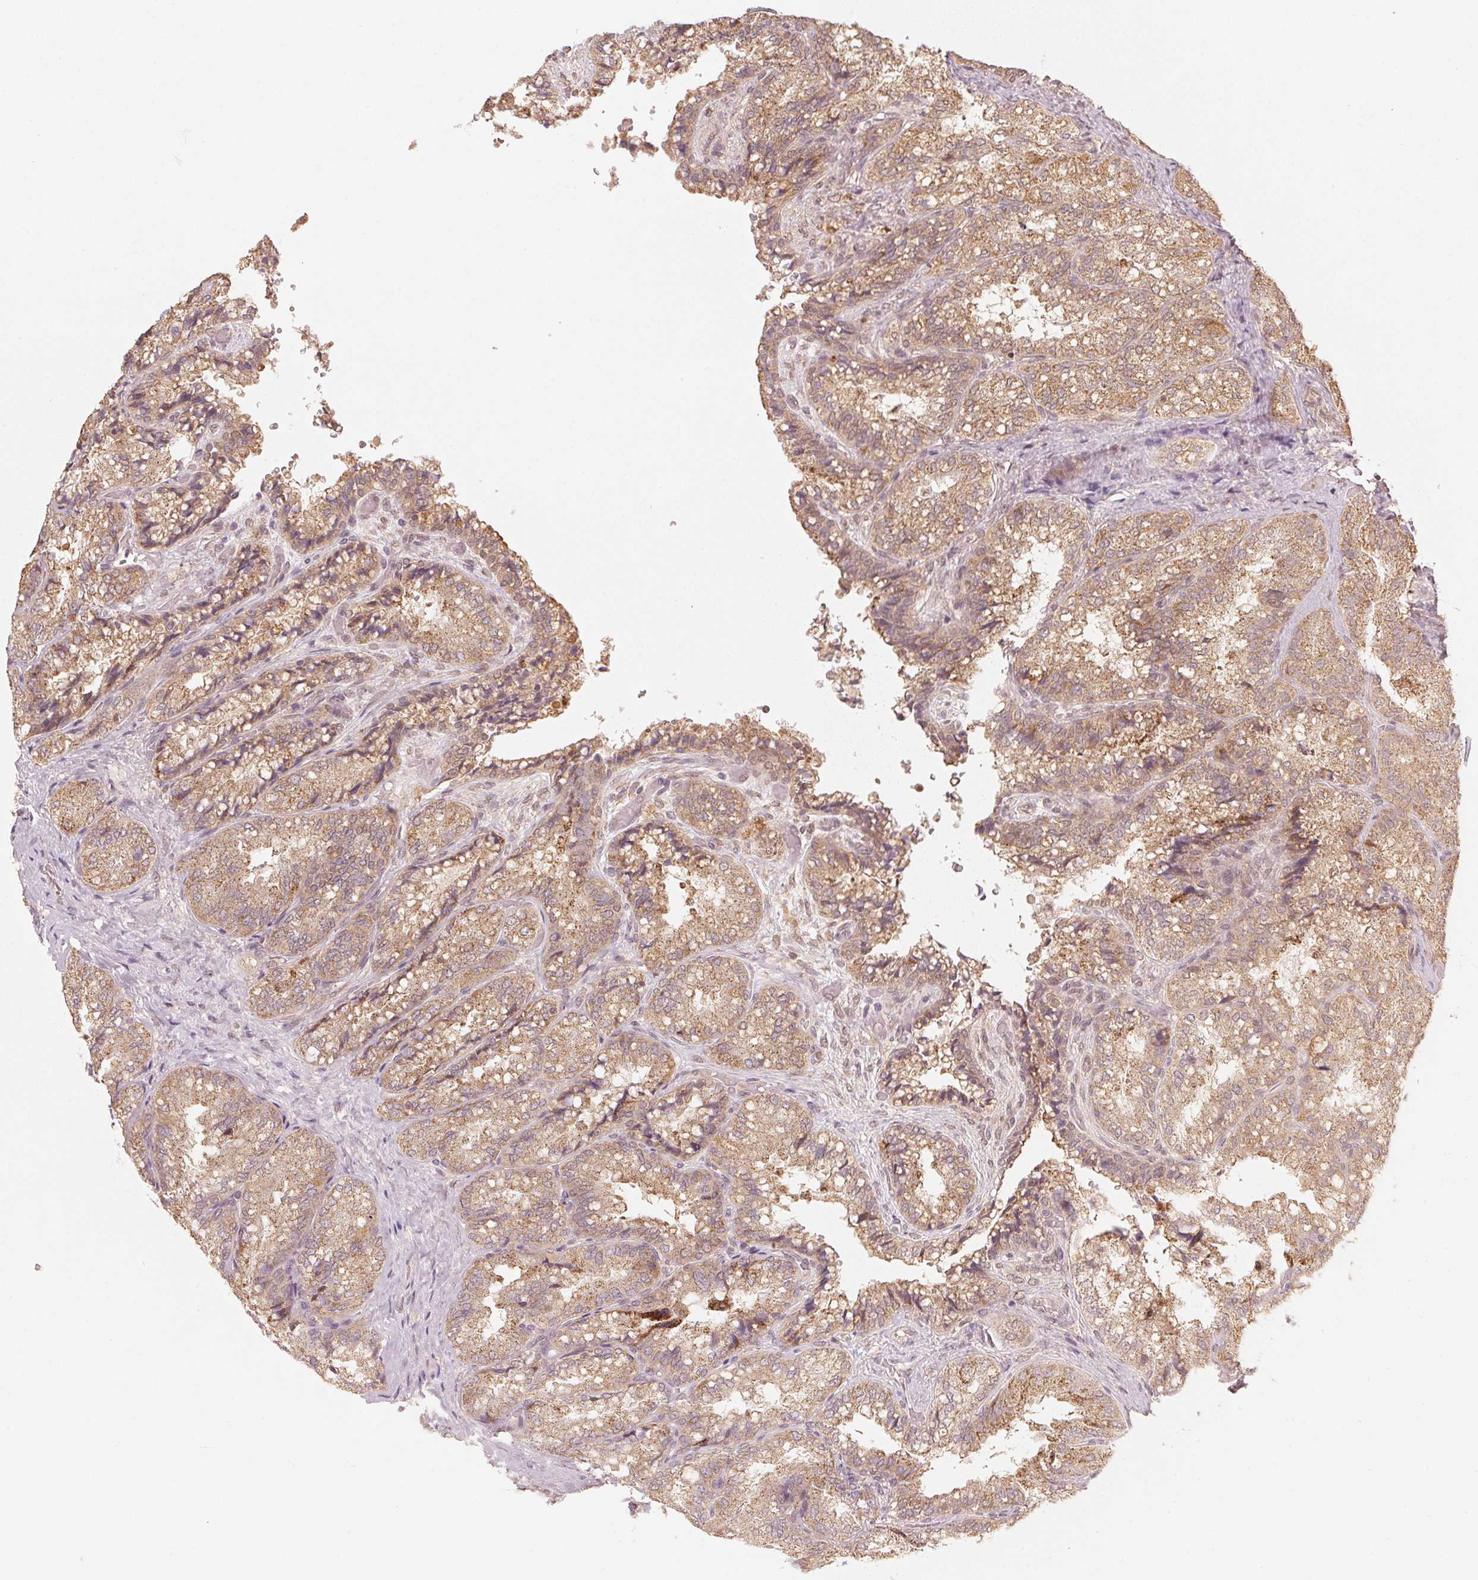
{"staining": {"intensity": "moderate", "quantity": ">75%", "location": "cytoplasmic/membranous"}, "tissue": "seminal vesicle", "cell_type": "Glandular cells", "image_type": "normal", "snomed": [{"axis": "morphology", "description": "Normal tissue, NOS"}, {"axis": "topography", "description": "Seminal veicle"}], "caption": "Seminal vesicle stained for a protein shows moderate cytoplasmic/membranous positivity in glandular cells. (IHC, brightfield microscopy, high magnification).", "gene": "C2orf73", "patient": {"sex": "male", "age": 57}}